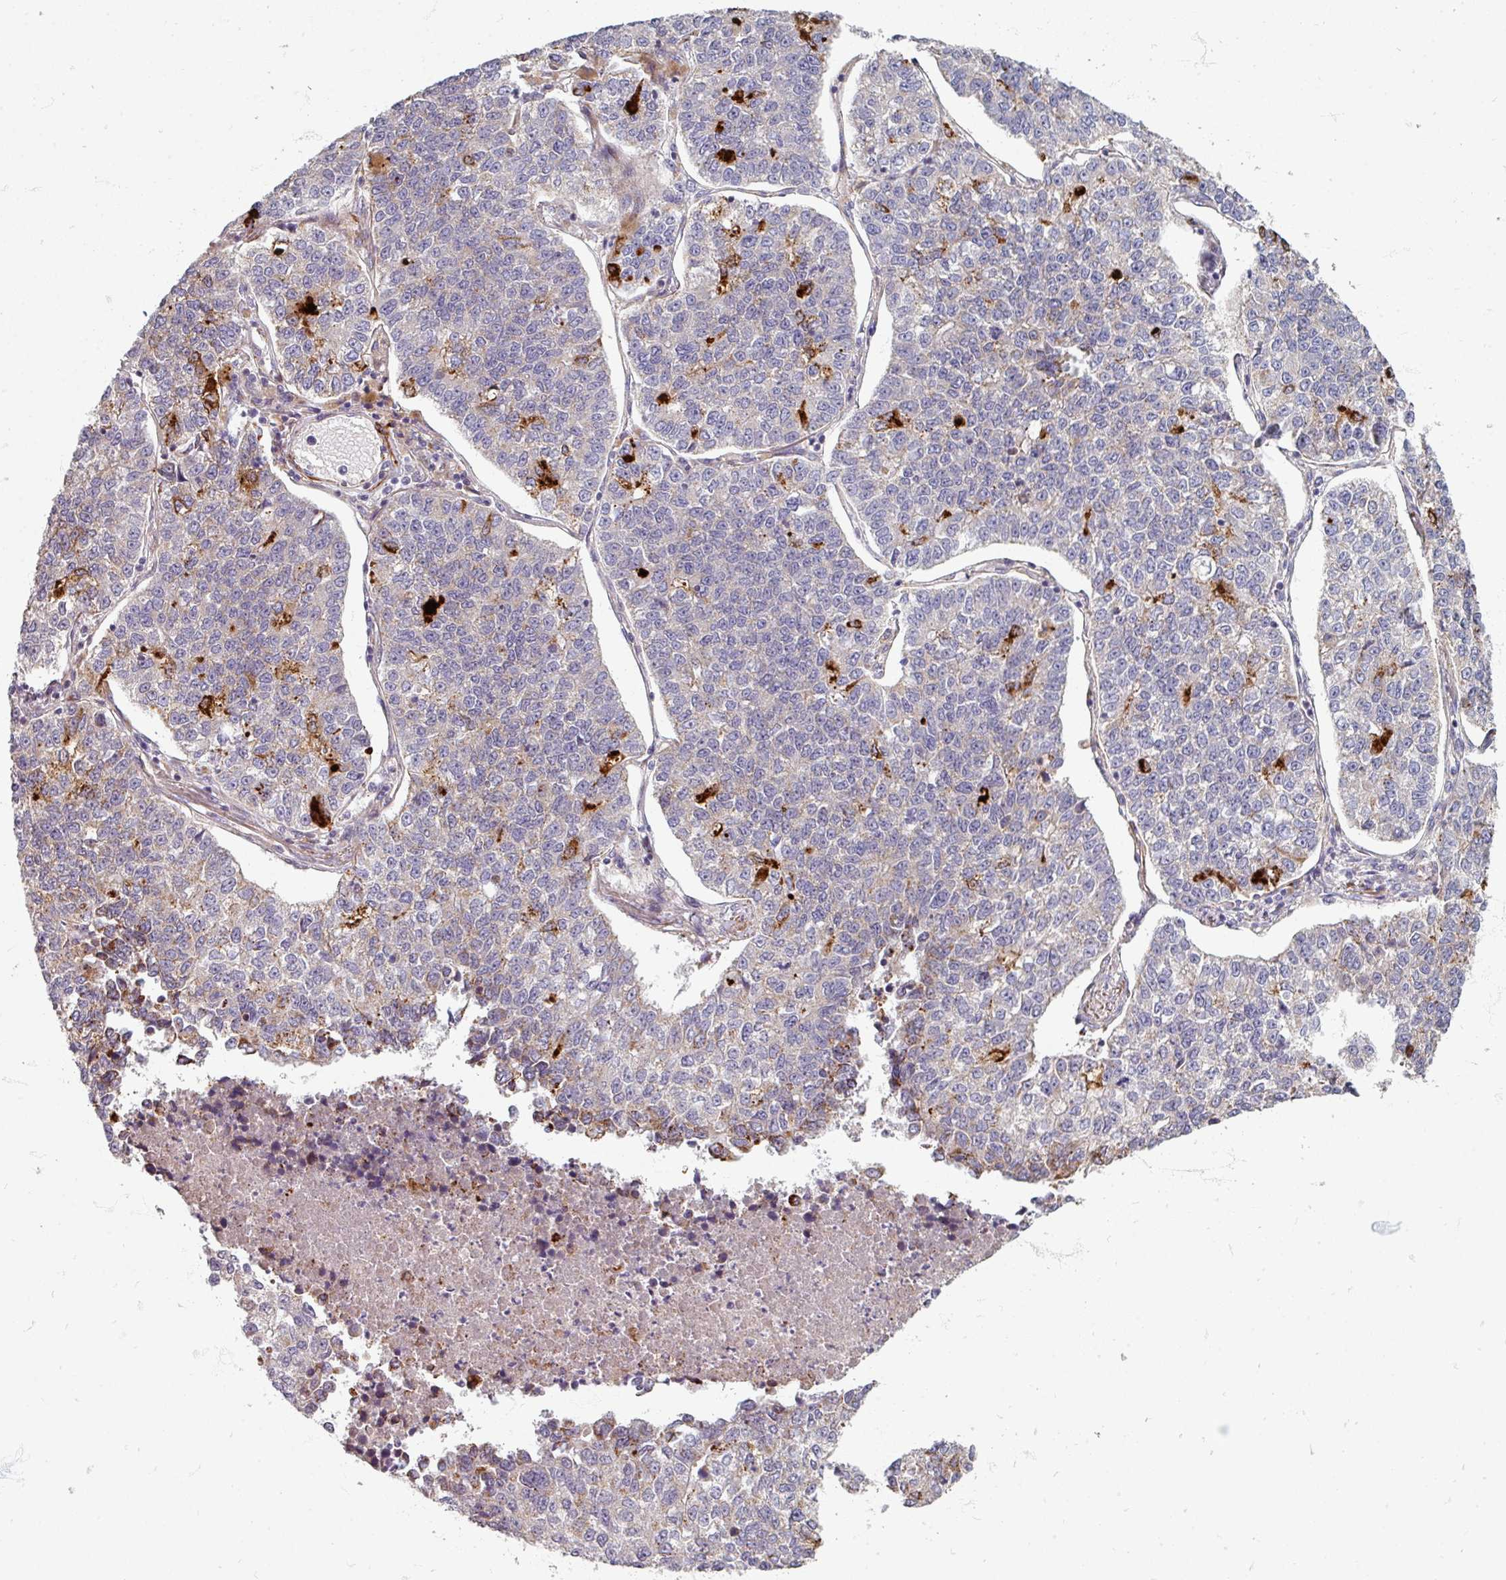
{"staining": {"intensity": "negative", "quantity": "none", "location": "none"}, "tissue": "lung cancer", "cell_type": "Tumor cells", "image_type": "cancer", "snomed": [{"axis": "morphology", "description": "Adenocarcinoma, NOS"}, {"axis": "topography", "description": "Lung"}], "caption": "Tumor cells are negative for brown protein staining in adenocarcinoma (lung).", "gene": "GABARAPL1", "patient": {"sex": "male", "age": 49}}